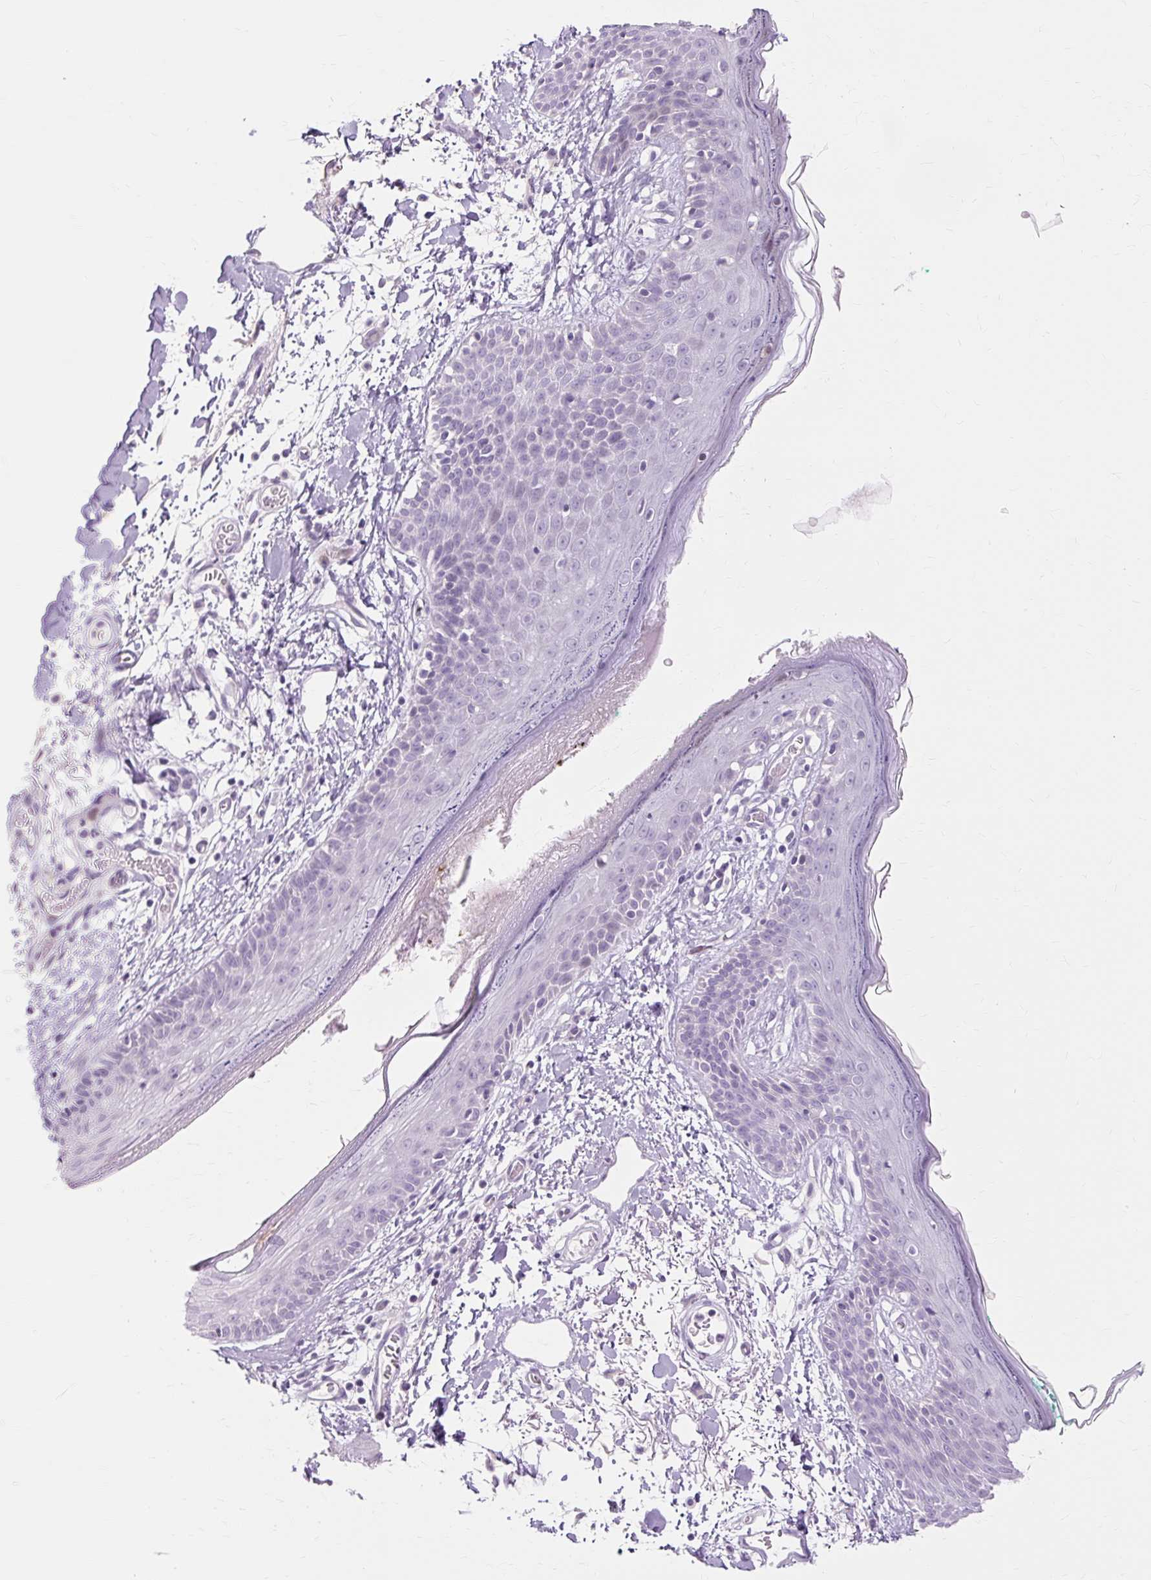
{"staining": {"intensity": "negative", "quantity": "none", "location": "none"}, "tissue": "skin", "cell_type": "Fibroblasts", "image_type": "normal", "snomed": [{"axis": "morphology", "description": "Normal tissue, NOS"}, {"axis": "topography", "description": "Skin"}], "caption": "Fibroblasts are negative for protein expression in unremarkable human skin. (Stains: DAB (3,3'-diaminobenzidine) IHC with hematoxylin counter stain, Microscopy: brightfield microscopy at high magnification).", "gene": "IRX2", "patient": {"sex": "male", "age": 79}}